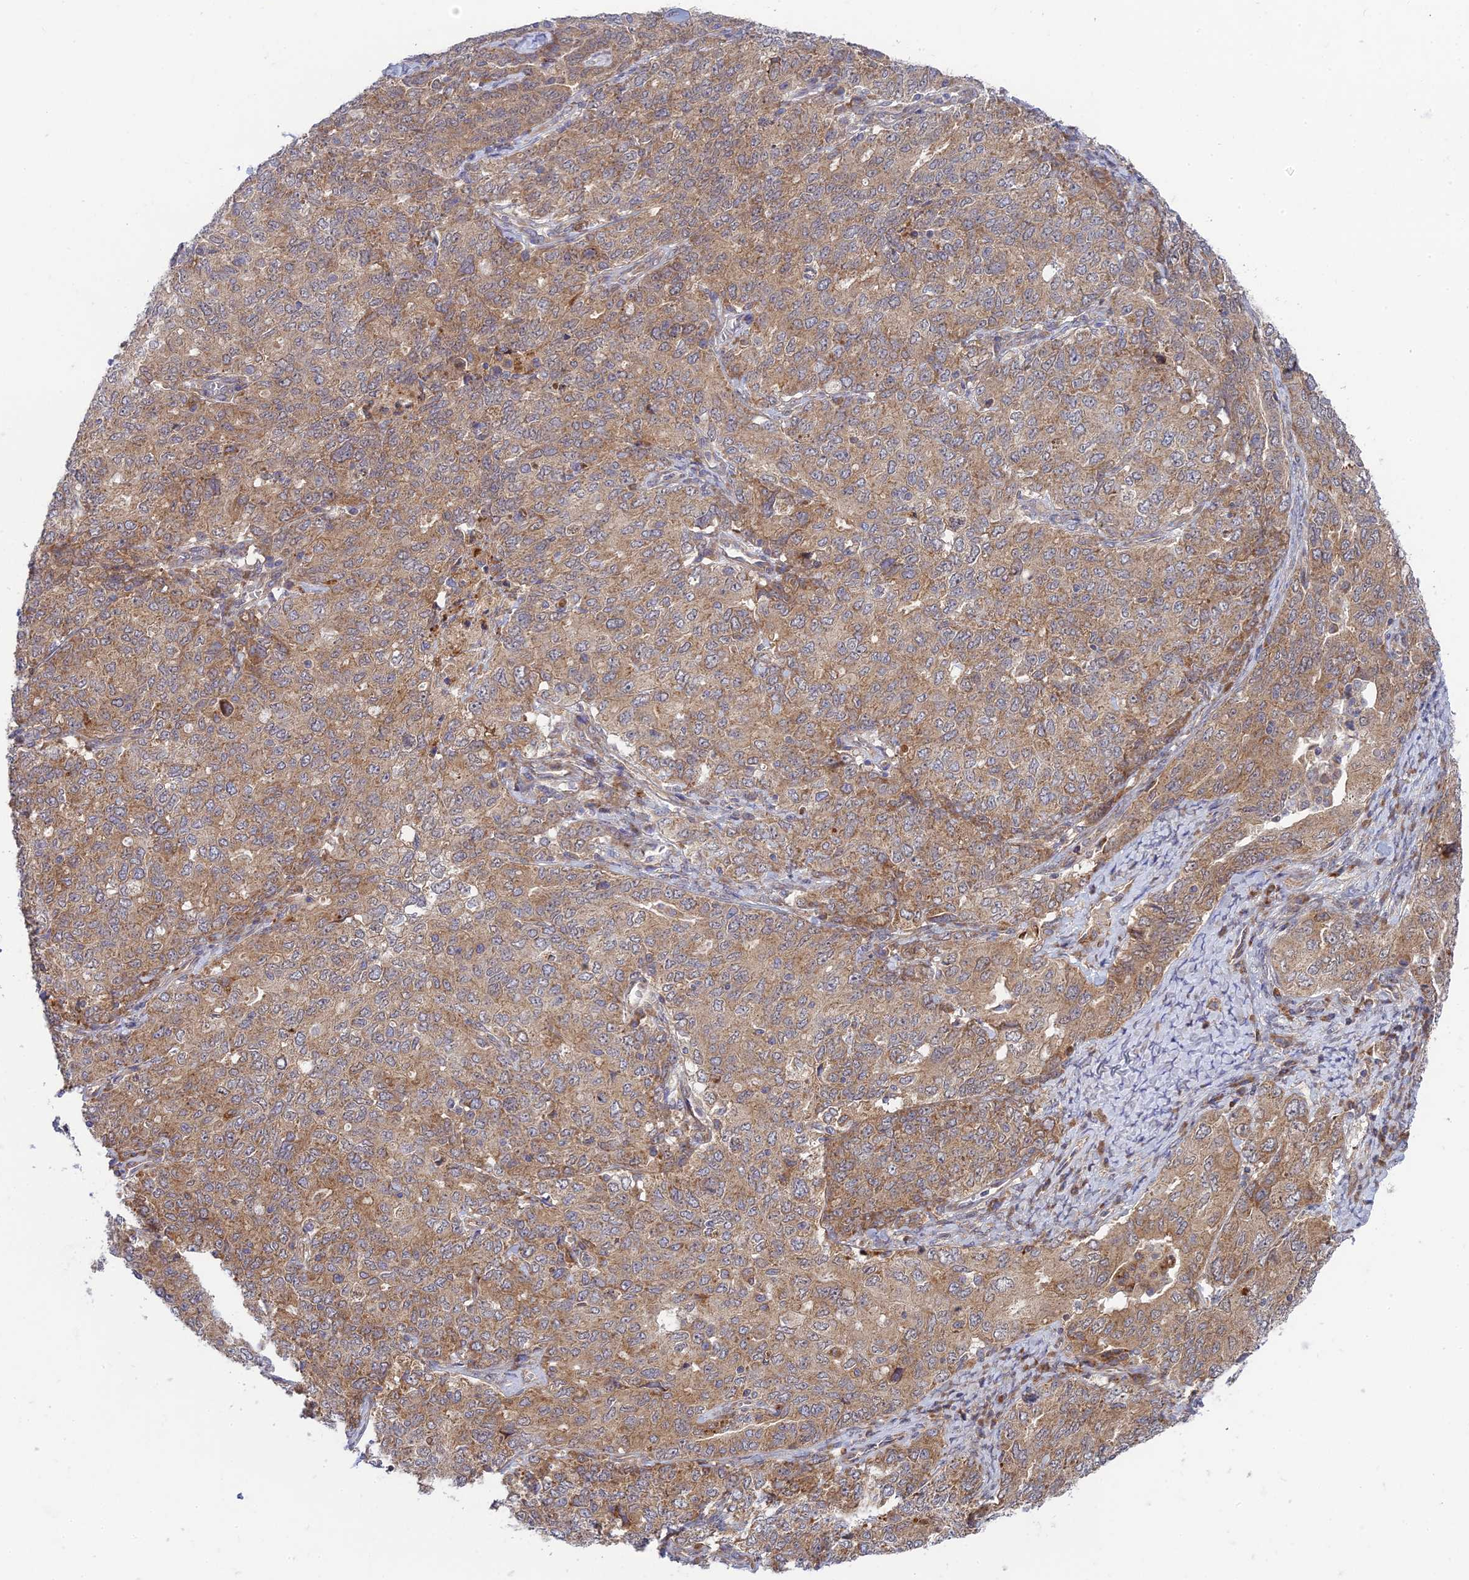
{"staining": {"intensity": "moderate", "quantity": ">75%", "location": "cytoplasmic/membranous"}, "tissue": "ovarian cancer", "cell_type": "Tumor cells", "image_type": "cancer", "snomed": [{"axis": "morphology", "description": "Carcinoma, endometroid"}, {"axis": "topography", "description": "Ovary"}], "caption": "Protein expression analysis of human ovarian cancer (endometroid carcinoma) reveals moderate cytoplasmic/membranous expression in about >75% of tumor cells.", "gene": "INCA1", "patient": {"sex": "female", "age": 62}}